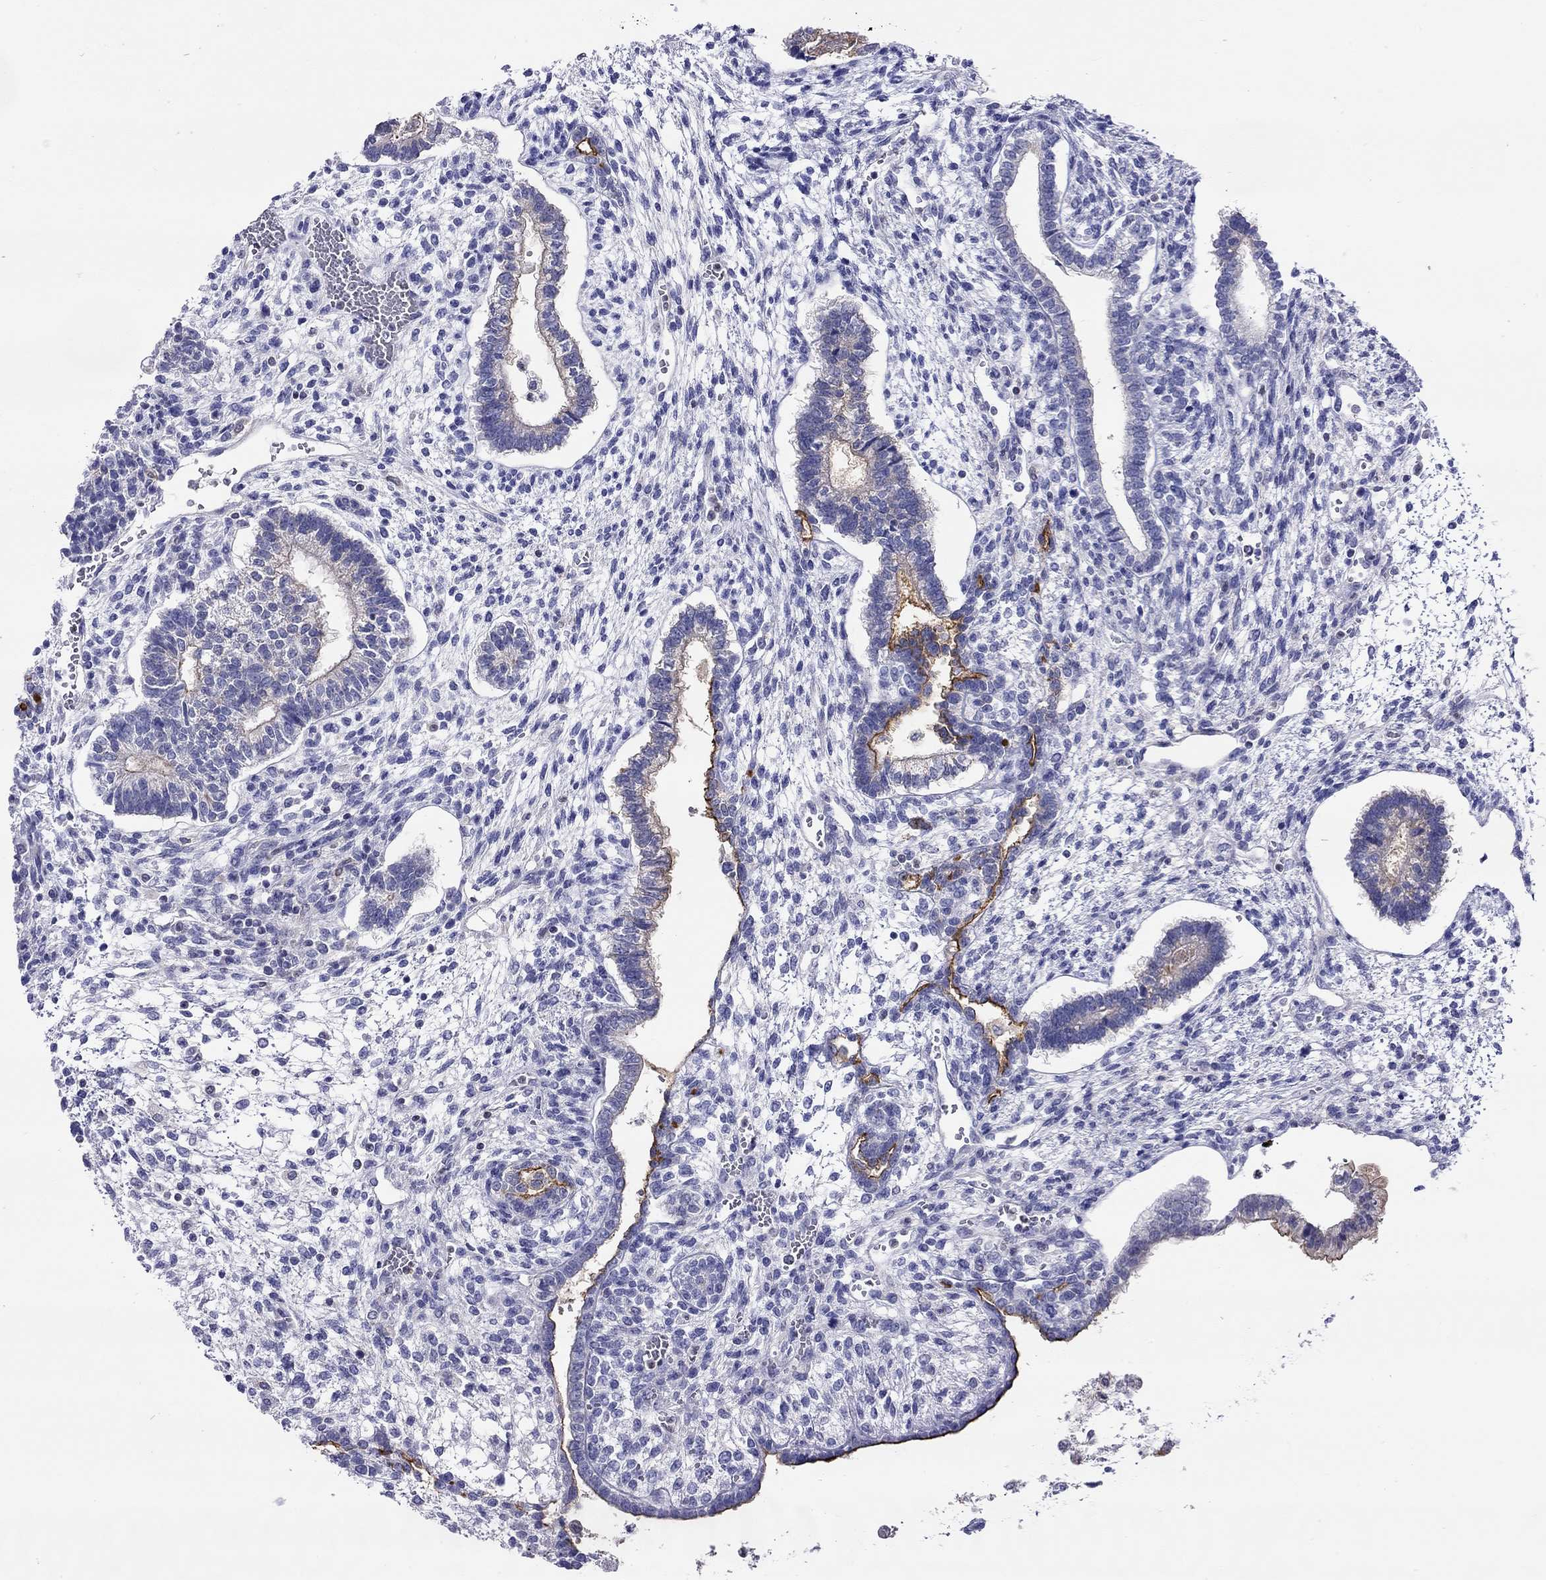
{"staining": {"intensity": "negative", "quantity": "none", "location": "none"}, "tissue": "testis cancer", "cell_type": "Tumor cells", "image_type": "cancer", "snomed": [{"axis": "morphology", "description": "Carcinoma, Embryonal, NOS"}, {"axis": "topography", "description": "Testis"}], "caption": "There is no significant staining in tumor cells of embryonal carcinoma (testis).", "gene": "SLC46A2", "patient": {"sex": "male", "age": 37}}